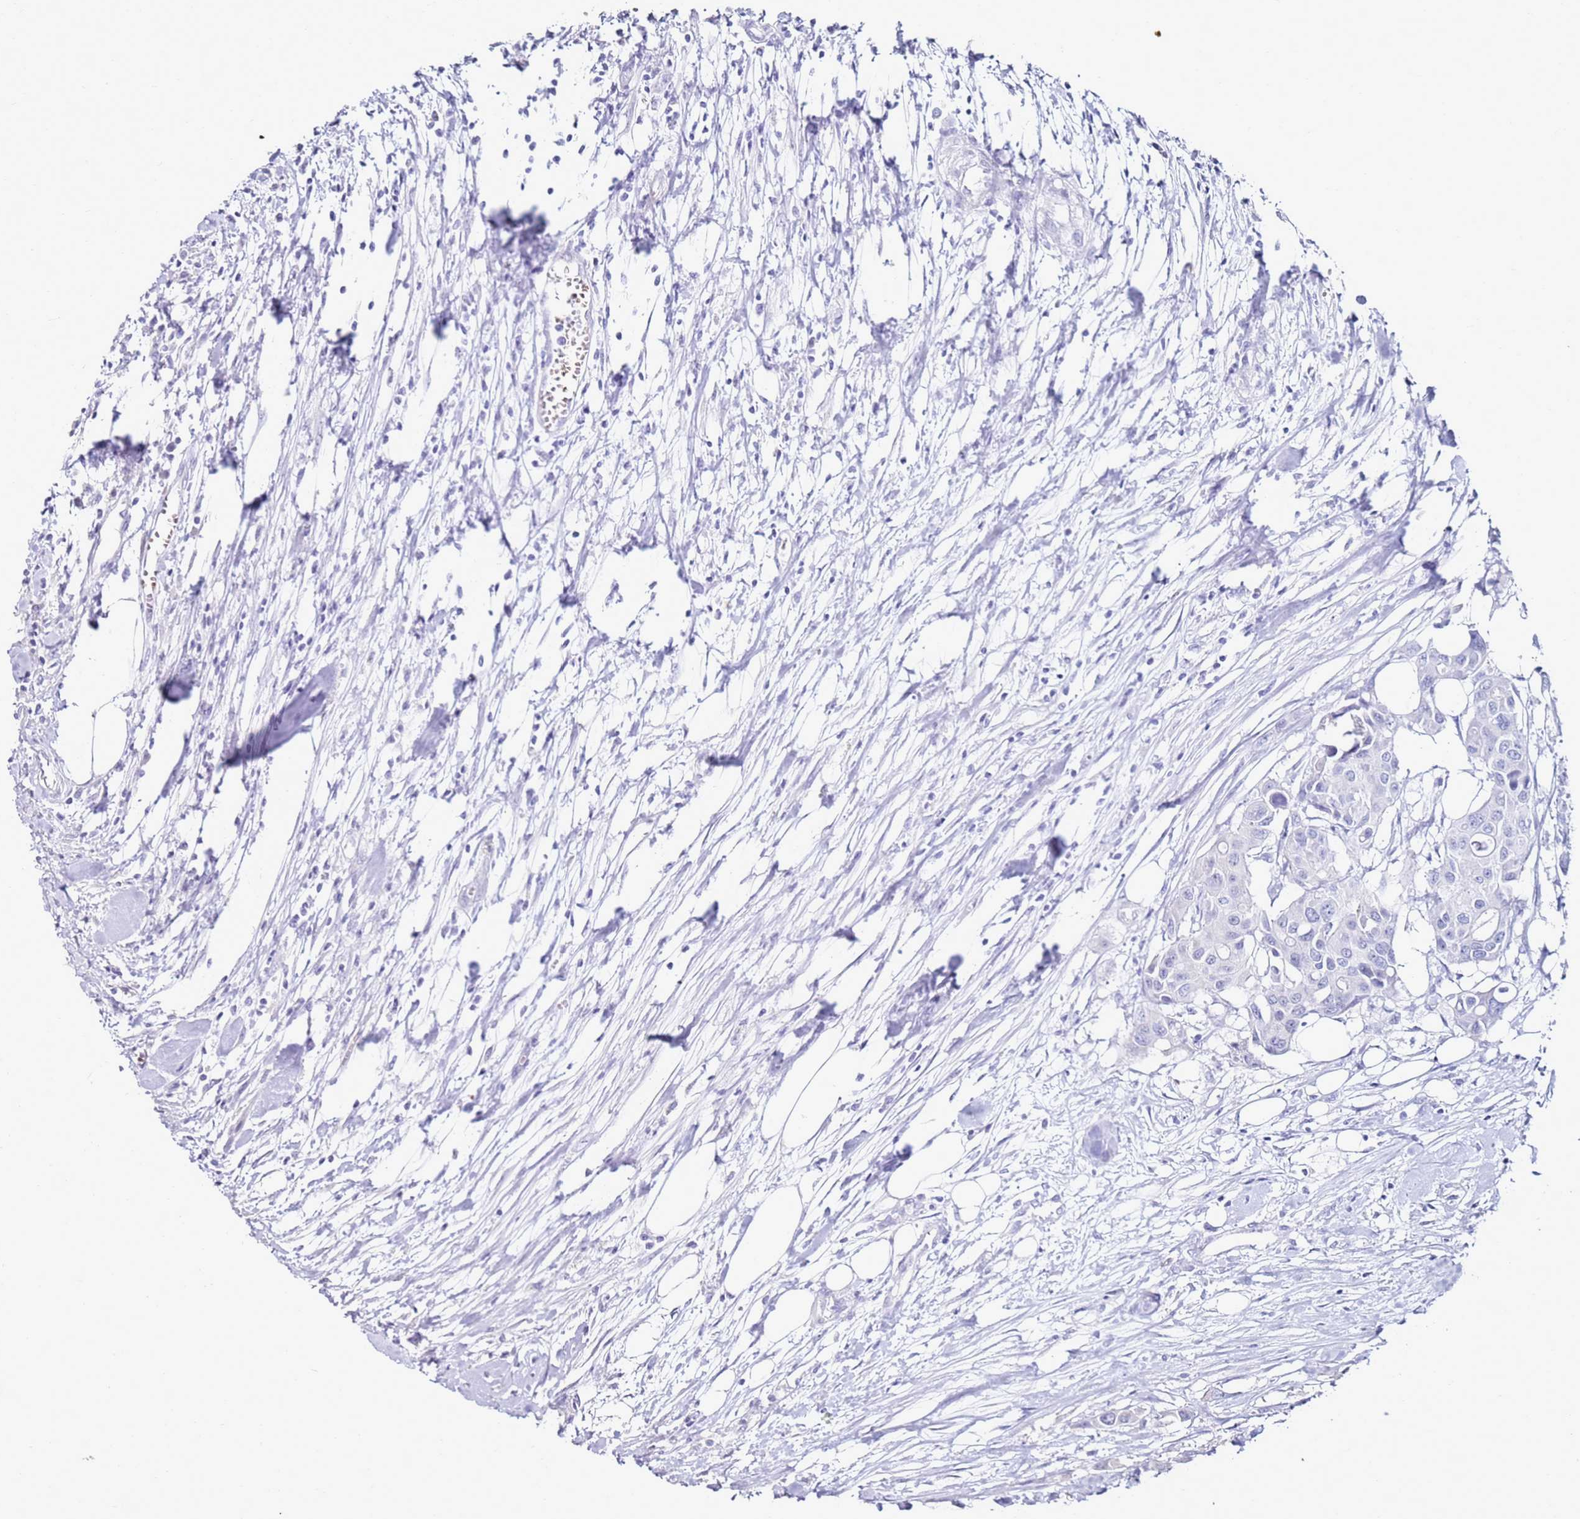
{"staining": {"intensity": "negative", "quantity": "none", "location": "none"}, "tissue": "colorectal cancer", "cell_type": "Tumor cells", "image_type": "cancer", "snomed": [{"axis": "morphology", "description": "Adenocarcinoma, NOS"}, {"axis": "topography", "description": "Colon"}], "caption": "There is no significant positivity in tumor cells of colorectal cancer.", "gene": "RARS2", "patient": {"sex": "male", "age": 77}}